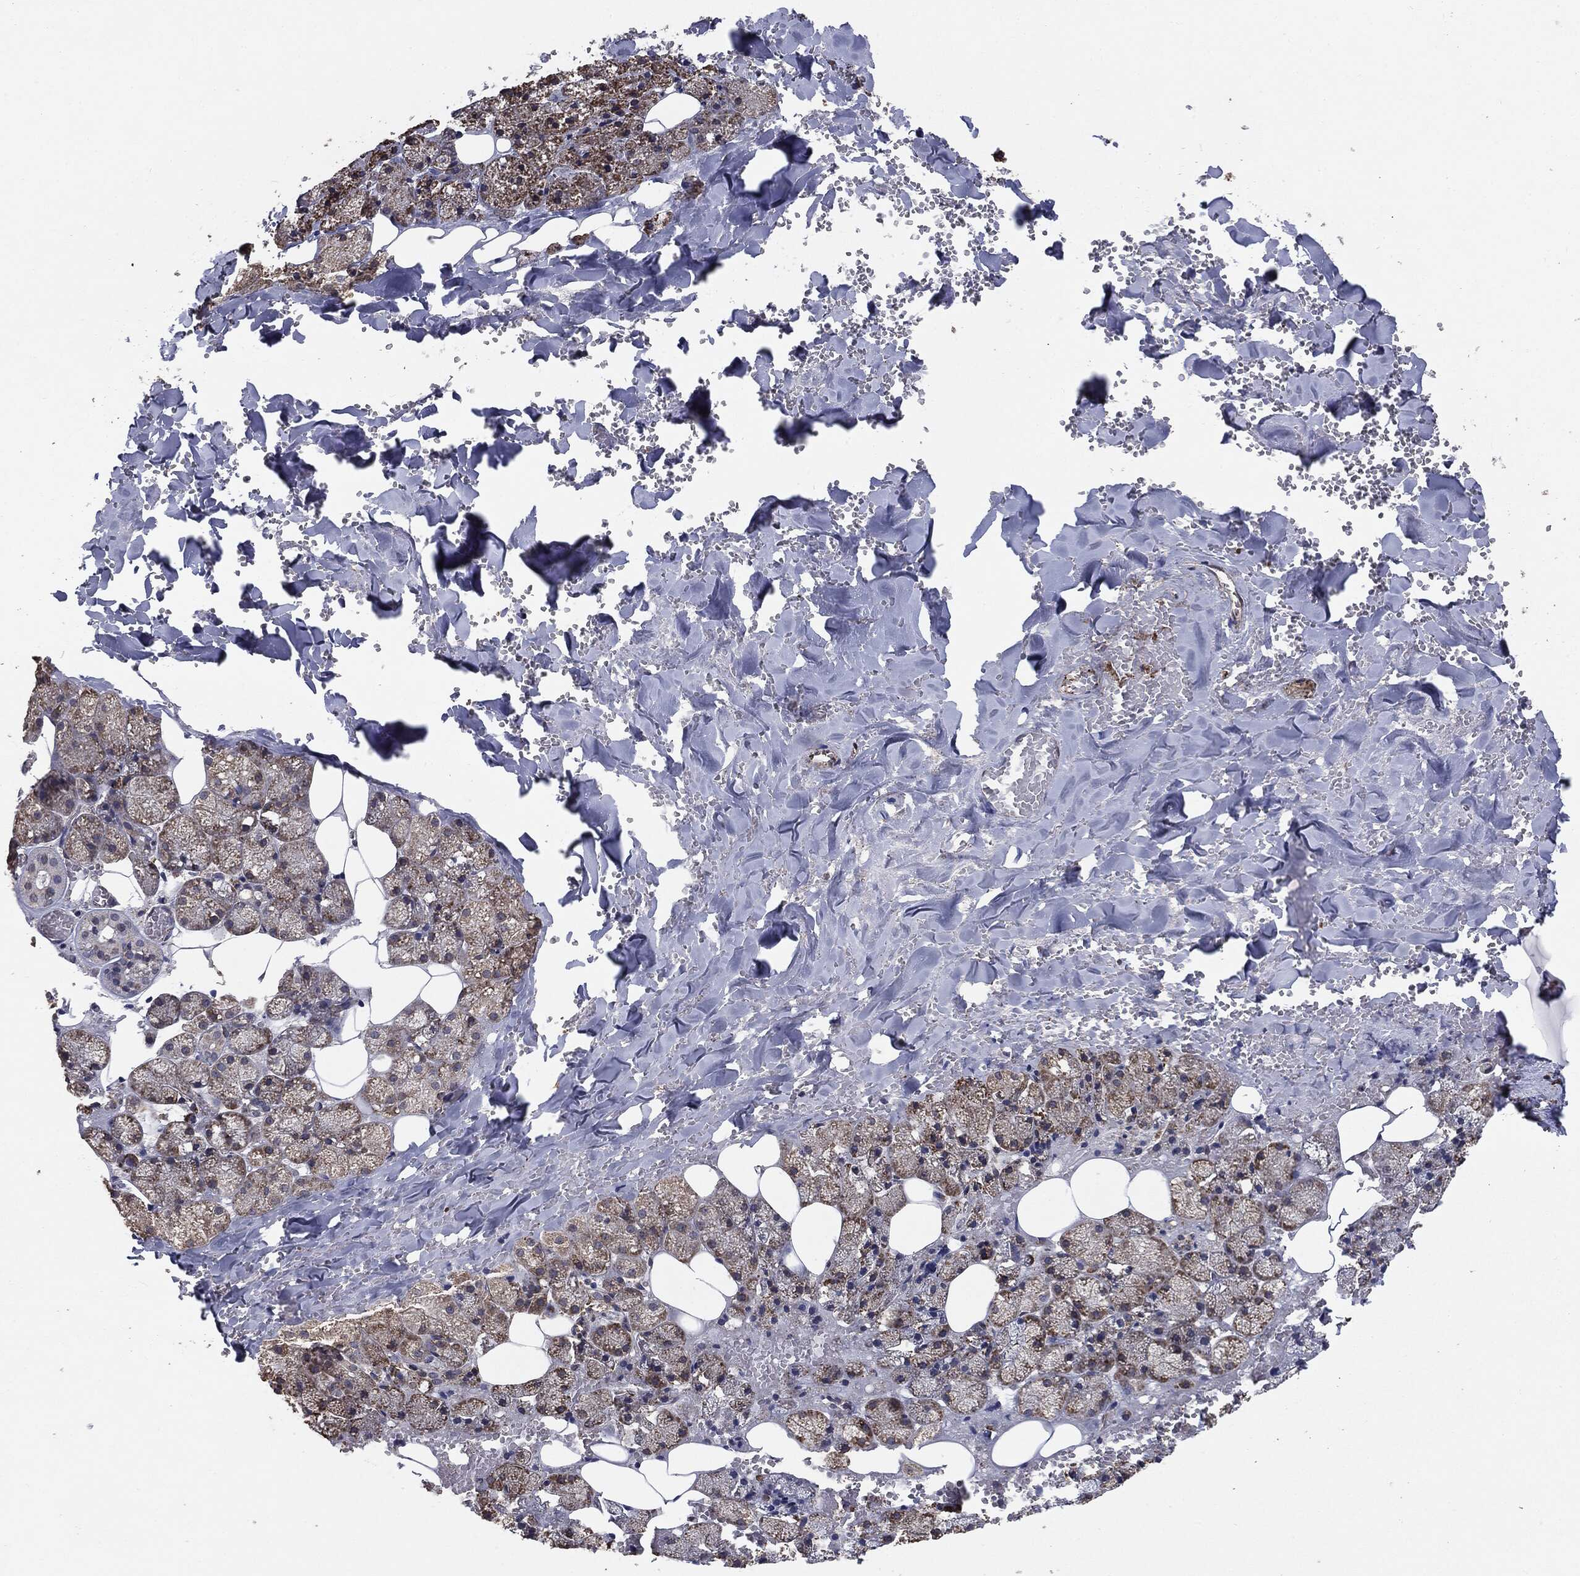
{"staining": {"intensity": "moderate", "quantity": ">75%", "location": "cytoplasmic/membranous"}, "tissue": "salivary gland", "cell_type": "Glandular cells", "image_type": "normal", "snomed": [{"axis": "morphology", "description": "Normal tissue, NOS"}, {"axis": "topography", "description": "Salivary gland"}], "caption": "Salivary gland stained with IHC exhibits moderate cytoplasmic/membranous positivity in about >75% of glandular cells.", "gene": "MTOR", "patient": {"sex": "male", "age": 38}}